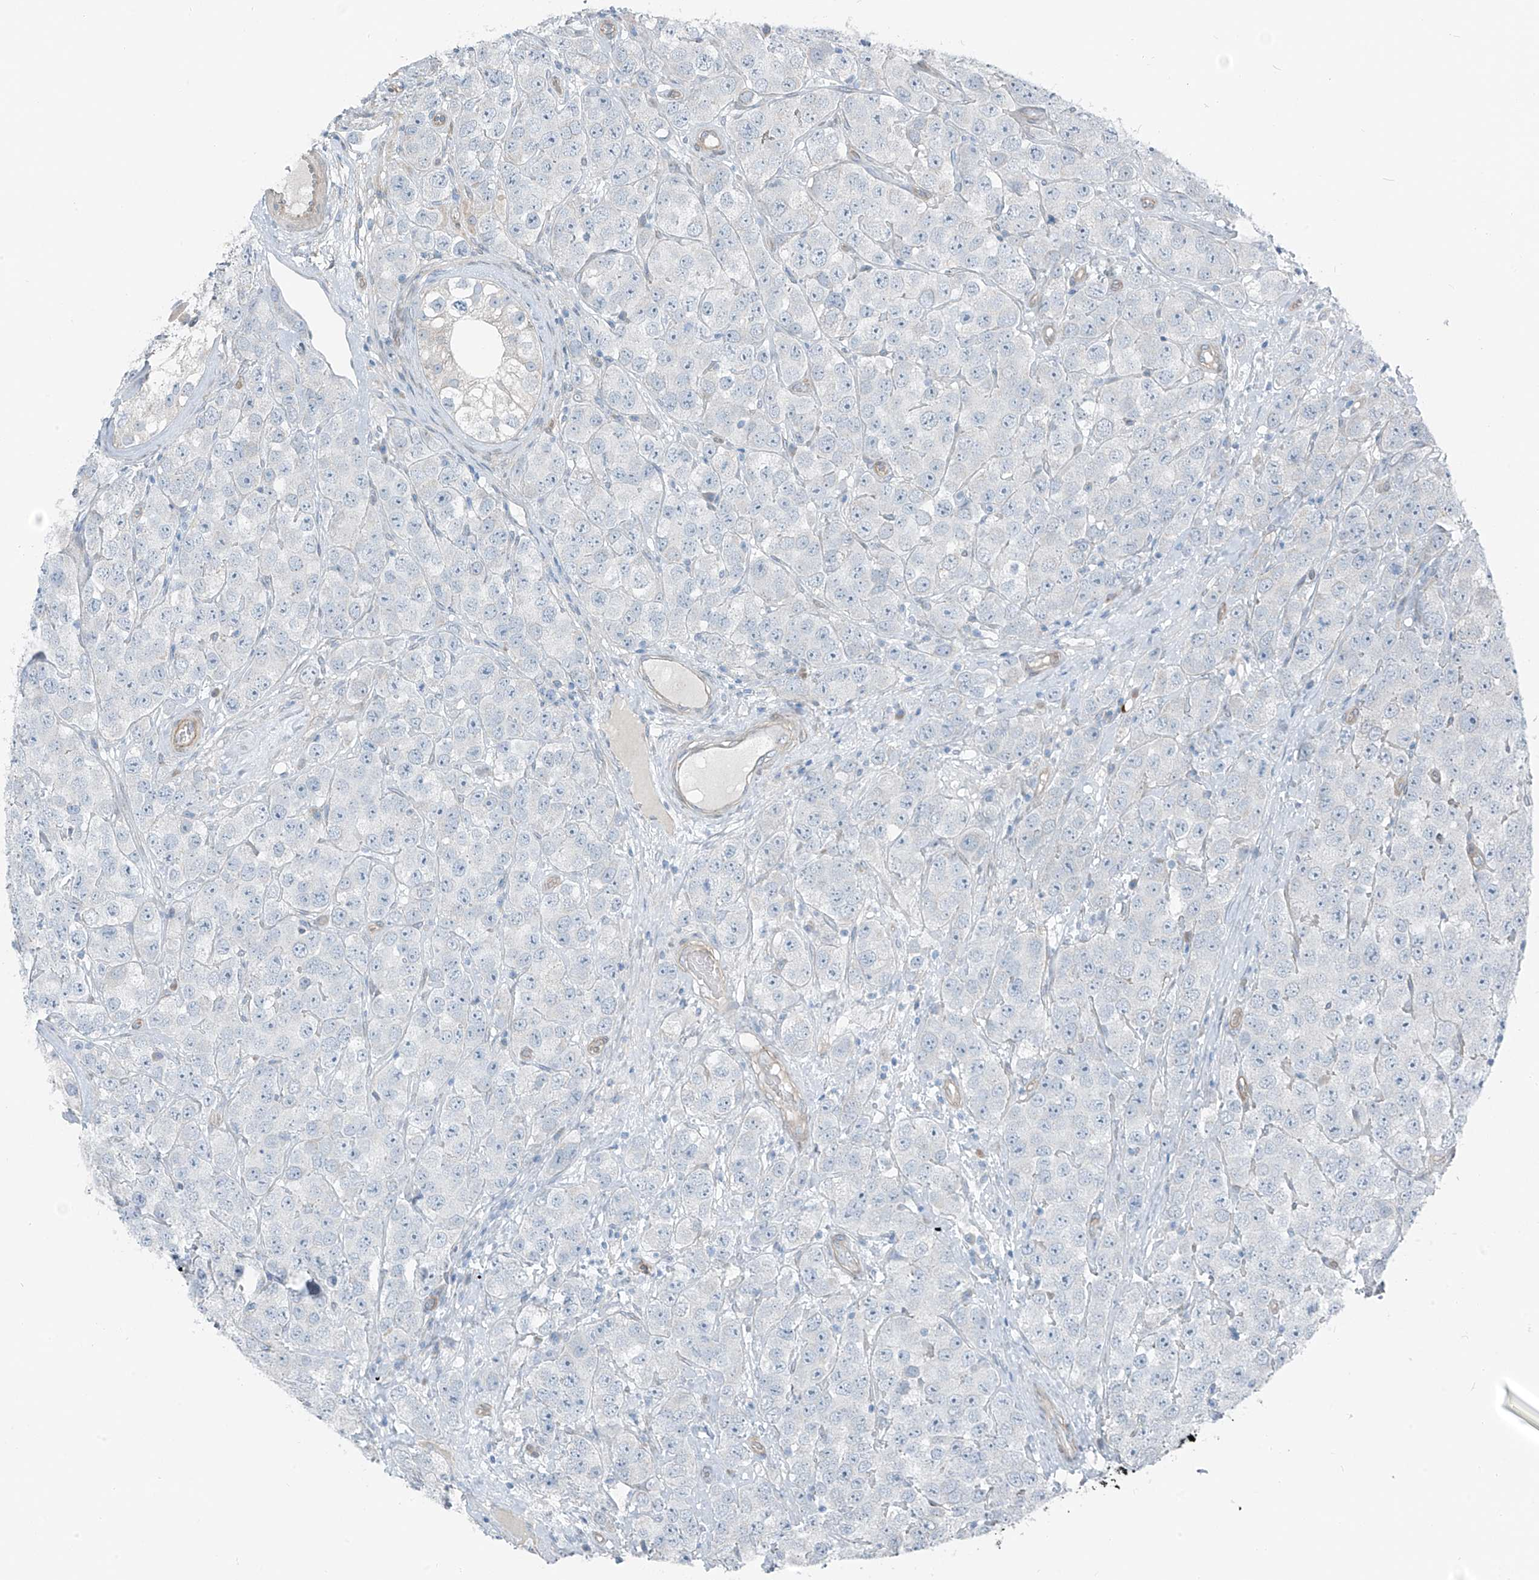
{"staining": {"intensity": "negative", "quantity": "none", "location": "none"}, "tissue": "testis cancer", "cell_type": "Tumor cells", "image_type": "cancer", "snomed": [{"axis": "morphology", "description": "Seminoma, NOS"}, {"axis": "topography", "description": "Testis"}], "caption": "A micrograph of human testis cancer is negative for staining in tumor cells.", "gene": "TNS2", "patient": {"sex": "male", "age": 28}}